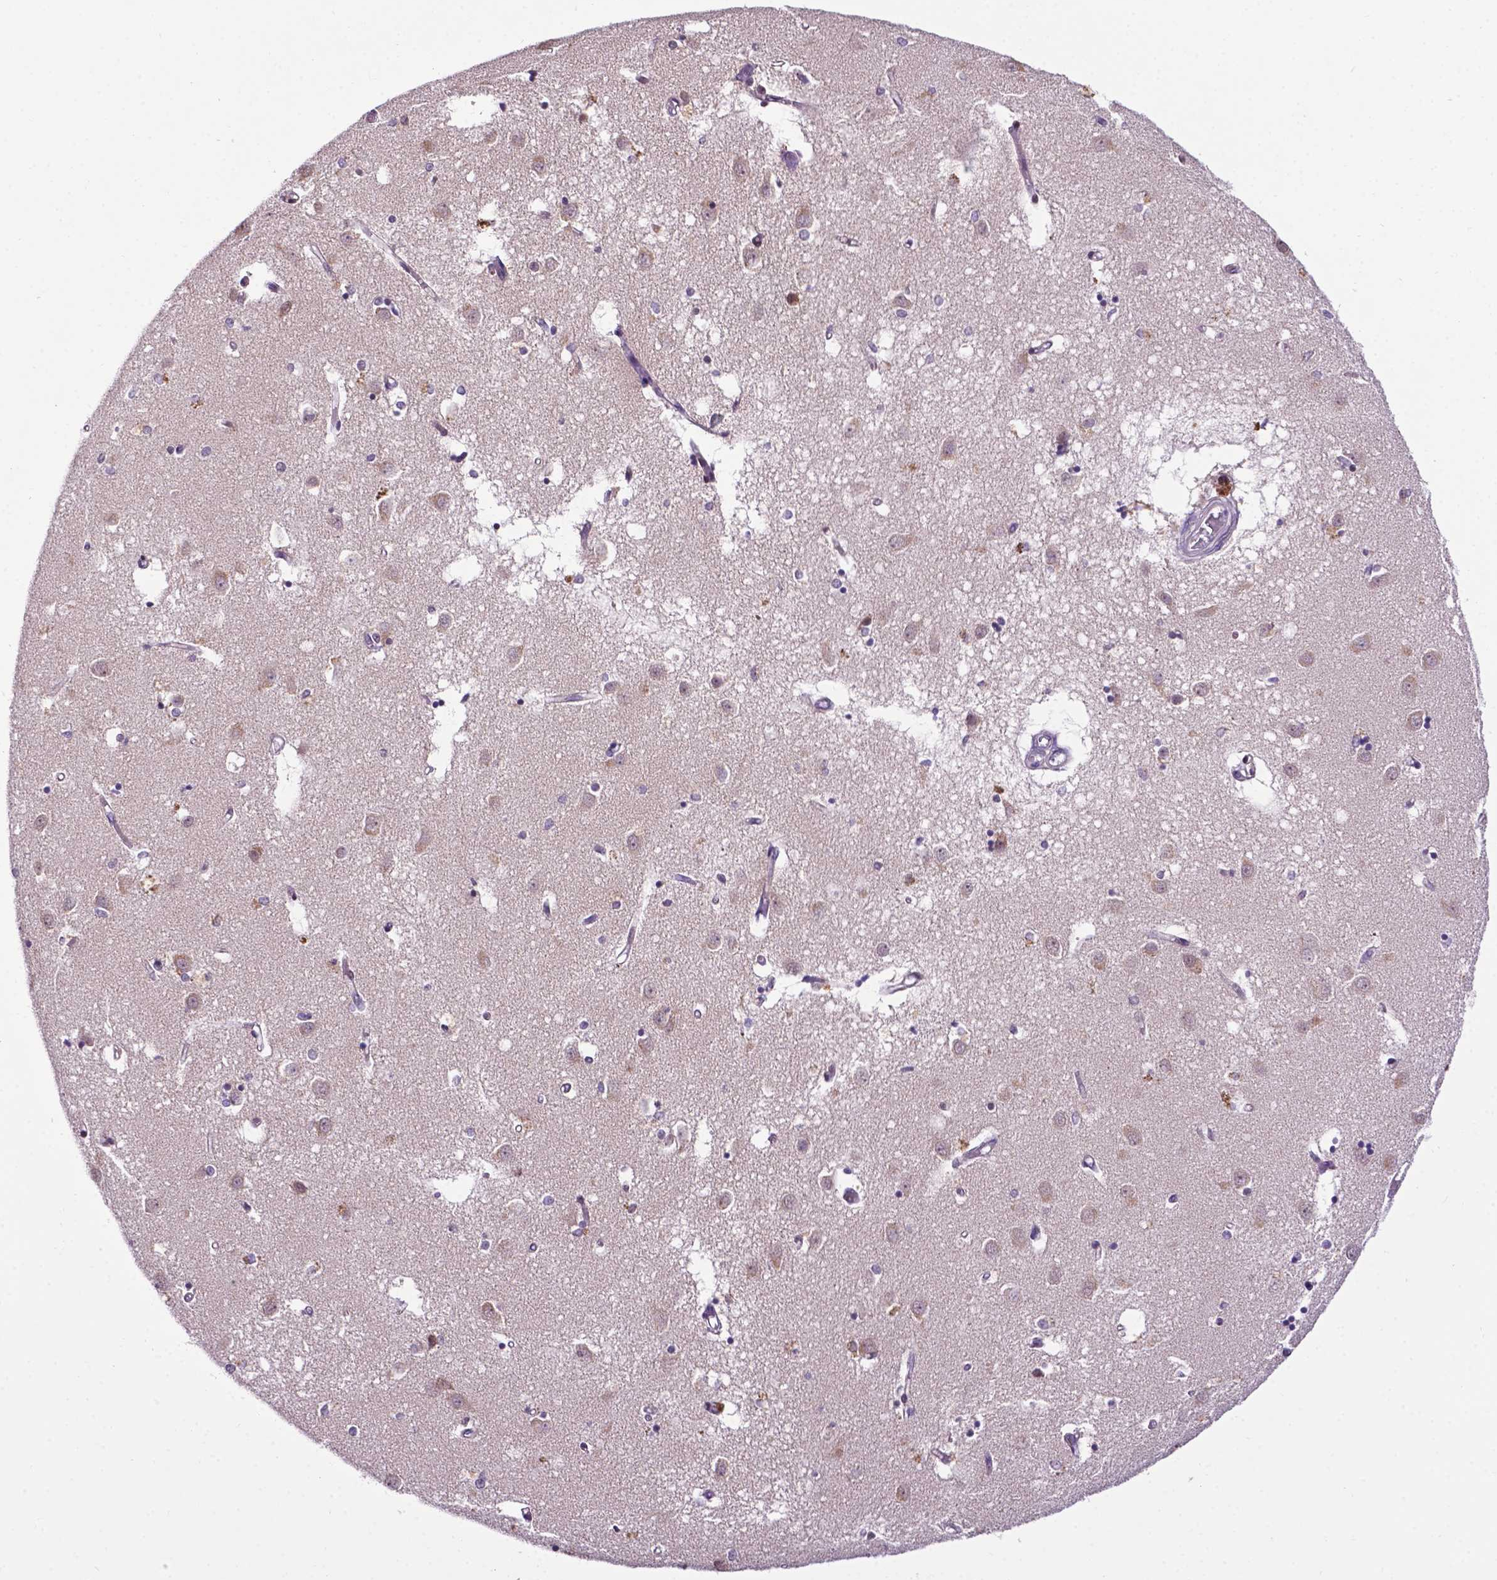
{"staining": {"intensity": "negative", "quantity": "none", "location": "none"}, "tissue": "caudate", "cell_type": "Glial cells", "image_type": "normal", "snomed": [{"axis": "morphology", "description": "Normal tissue, NOS"}, {"axis": "topography", "description": "Lateral ventricle wall"}], "caption": "IHC micrograph of normal human caudate stained for a protein (brown), which shows no expression in glial cells. (Brightfield microscopy of DAB (3,3'-diaminobenzidine) IHC at high magnification).", "gene": "SMAD2", "patient": {"sex": "male", "age": 54}}